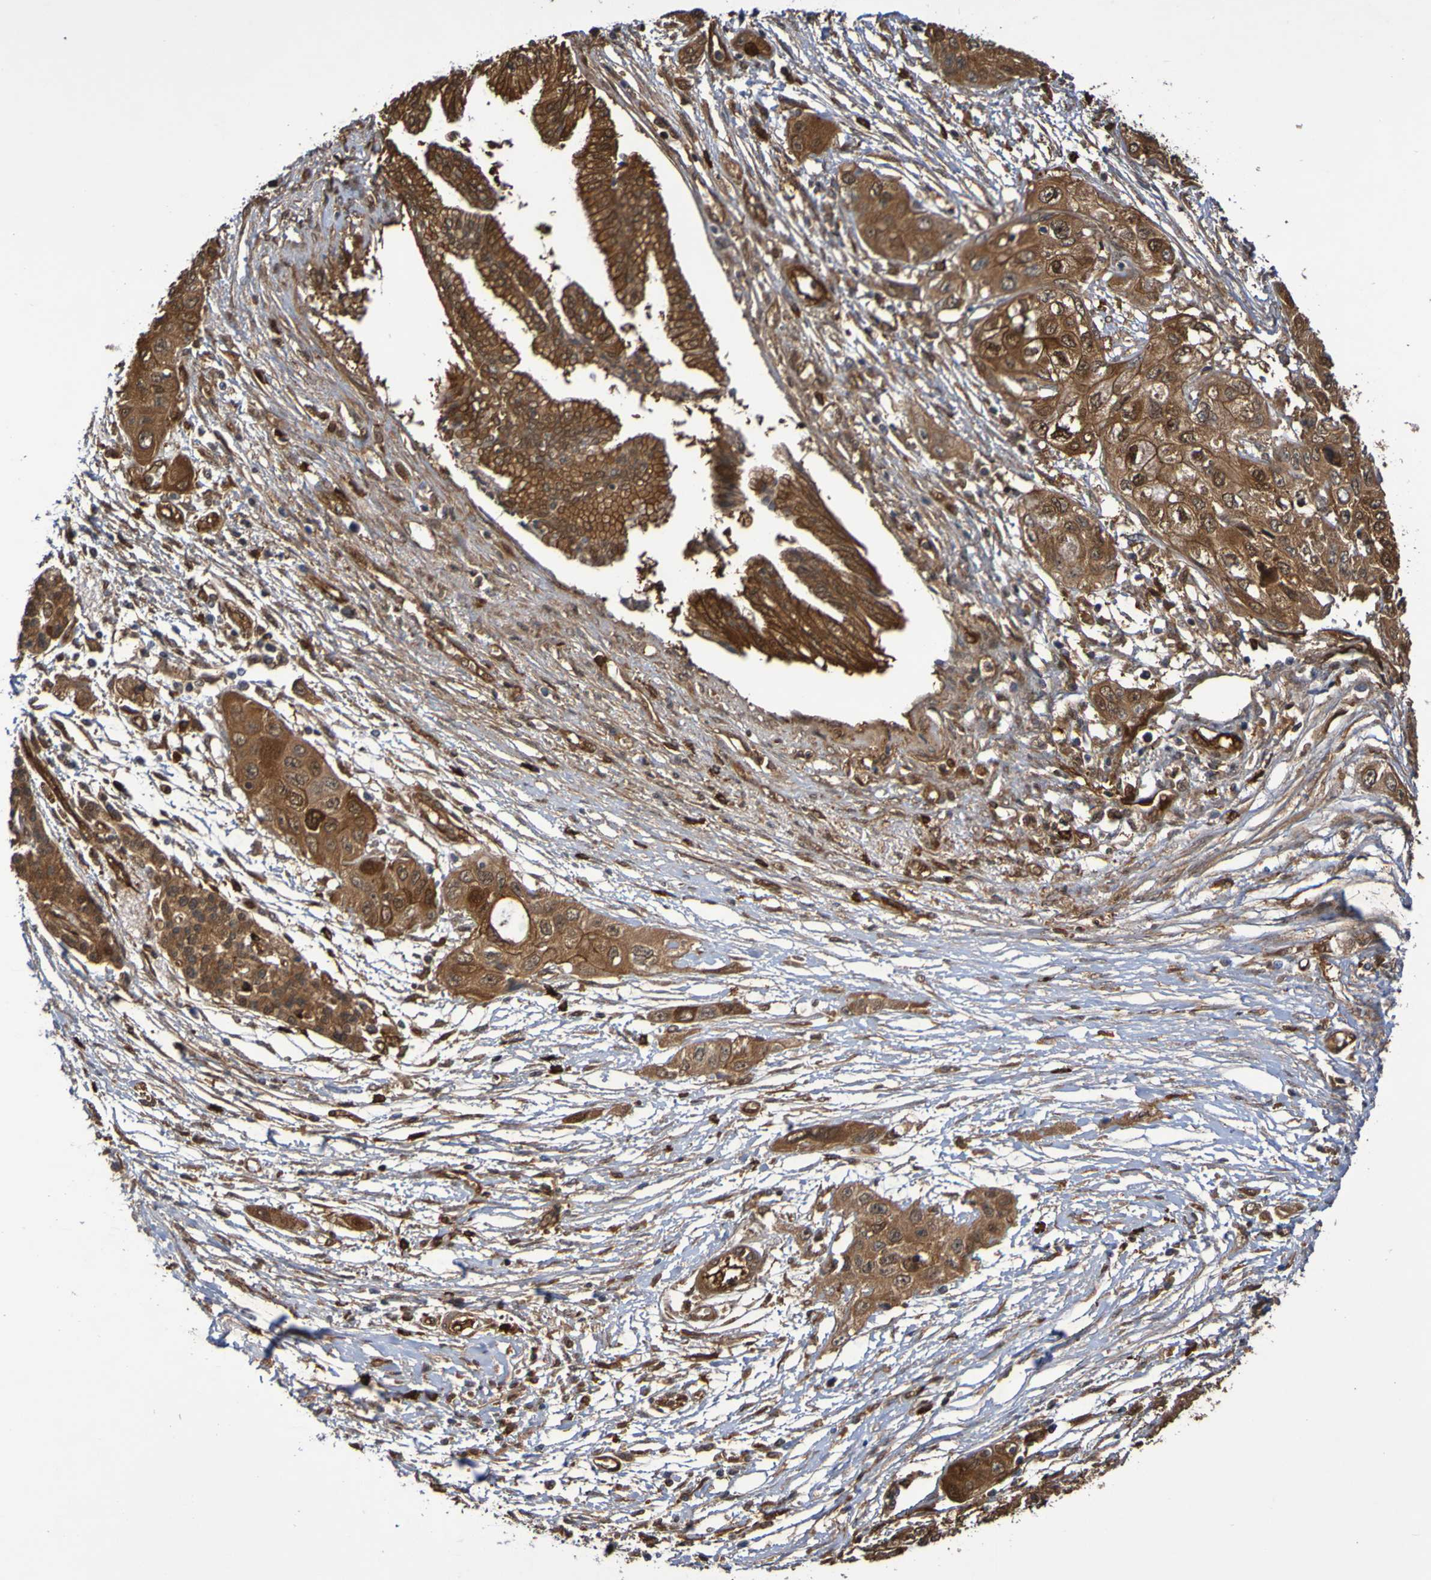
{"staining": {"intensity": "strong", "quantity": ">75%", "location": "cytoplasmic/membranous,nuclear"}, "tissue": "pancreatic cancer", "cell_type": "Tumor cells", "image_type": "cancer", "snomed": [{"axis": "morphology", "description": "Adenocarcinoma, NOS"}, {"axis": "topography", "description": "Pancreas"}], "caption": "The immunohistochemical stain highlights strong cytoplasmic/membranous and nuclear positivity in tumor cells of pancreatic cancer (adenocarcinoma) tissue.", "gene": "SERPINB6", "patient": {"sex": "female", "age": 70}}